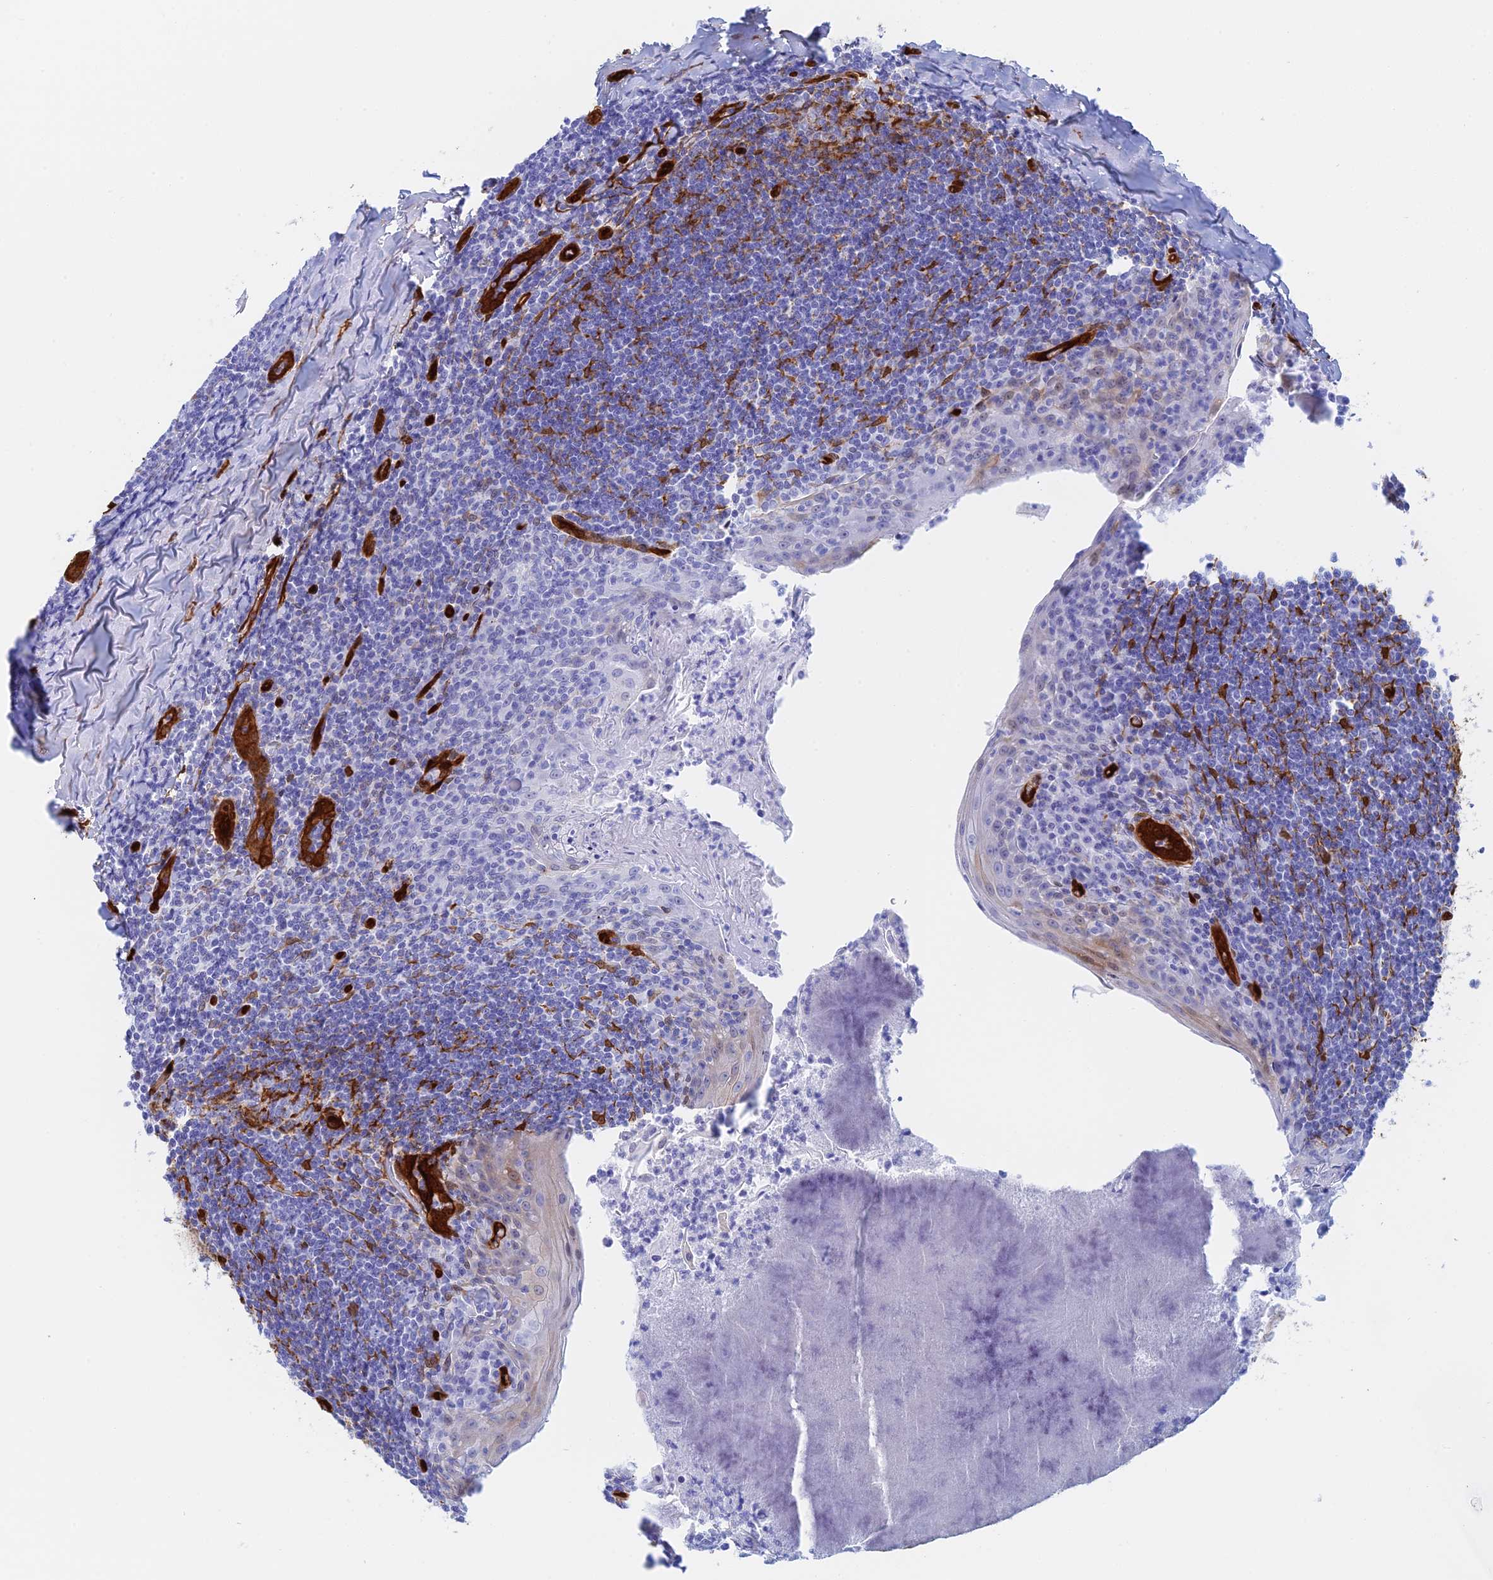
{"staining": {"intensity": "negative", "quantity": "none", "location": "none"}, "tissue": "tonsil", "cell_type": "Germinal center cells", "image_type": "normal", "snomed": [{"axis": "morphology", "description": "Normal tissue, NOS"}, {"axis": "topography", "description": "Tonsil"}], "caption": "The immunohistochemistry photomicrograph has no significant positivity in germinal center cells of tonsil. (DAB immunohistochemistry (IHC), high magnification).", "gene": "CRIP2", "patient": {"sex": "male", "age": 27}}